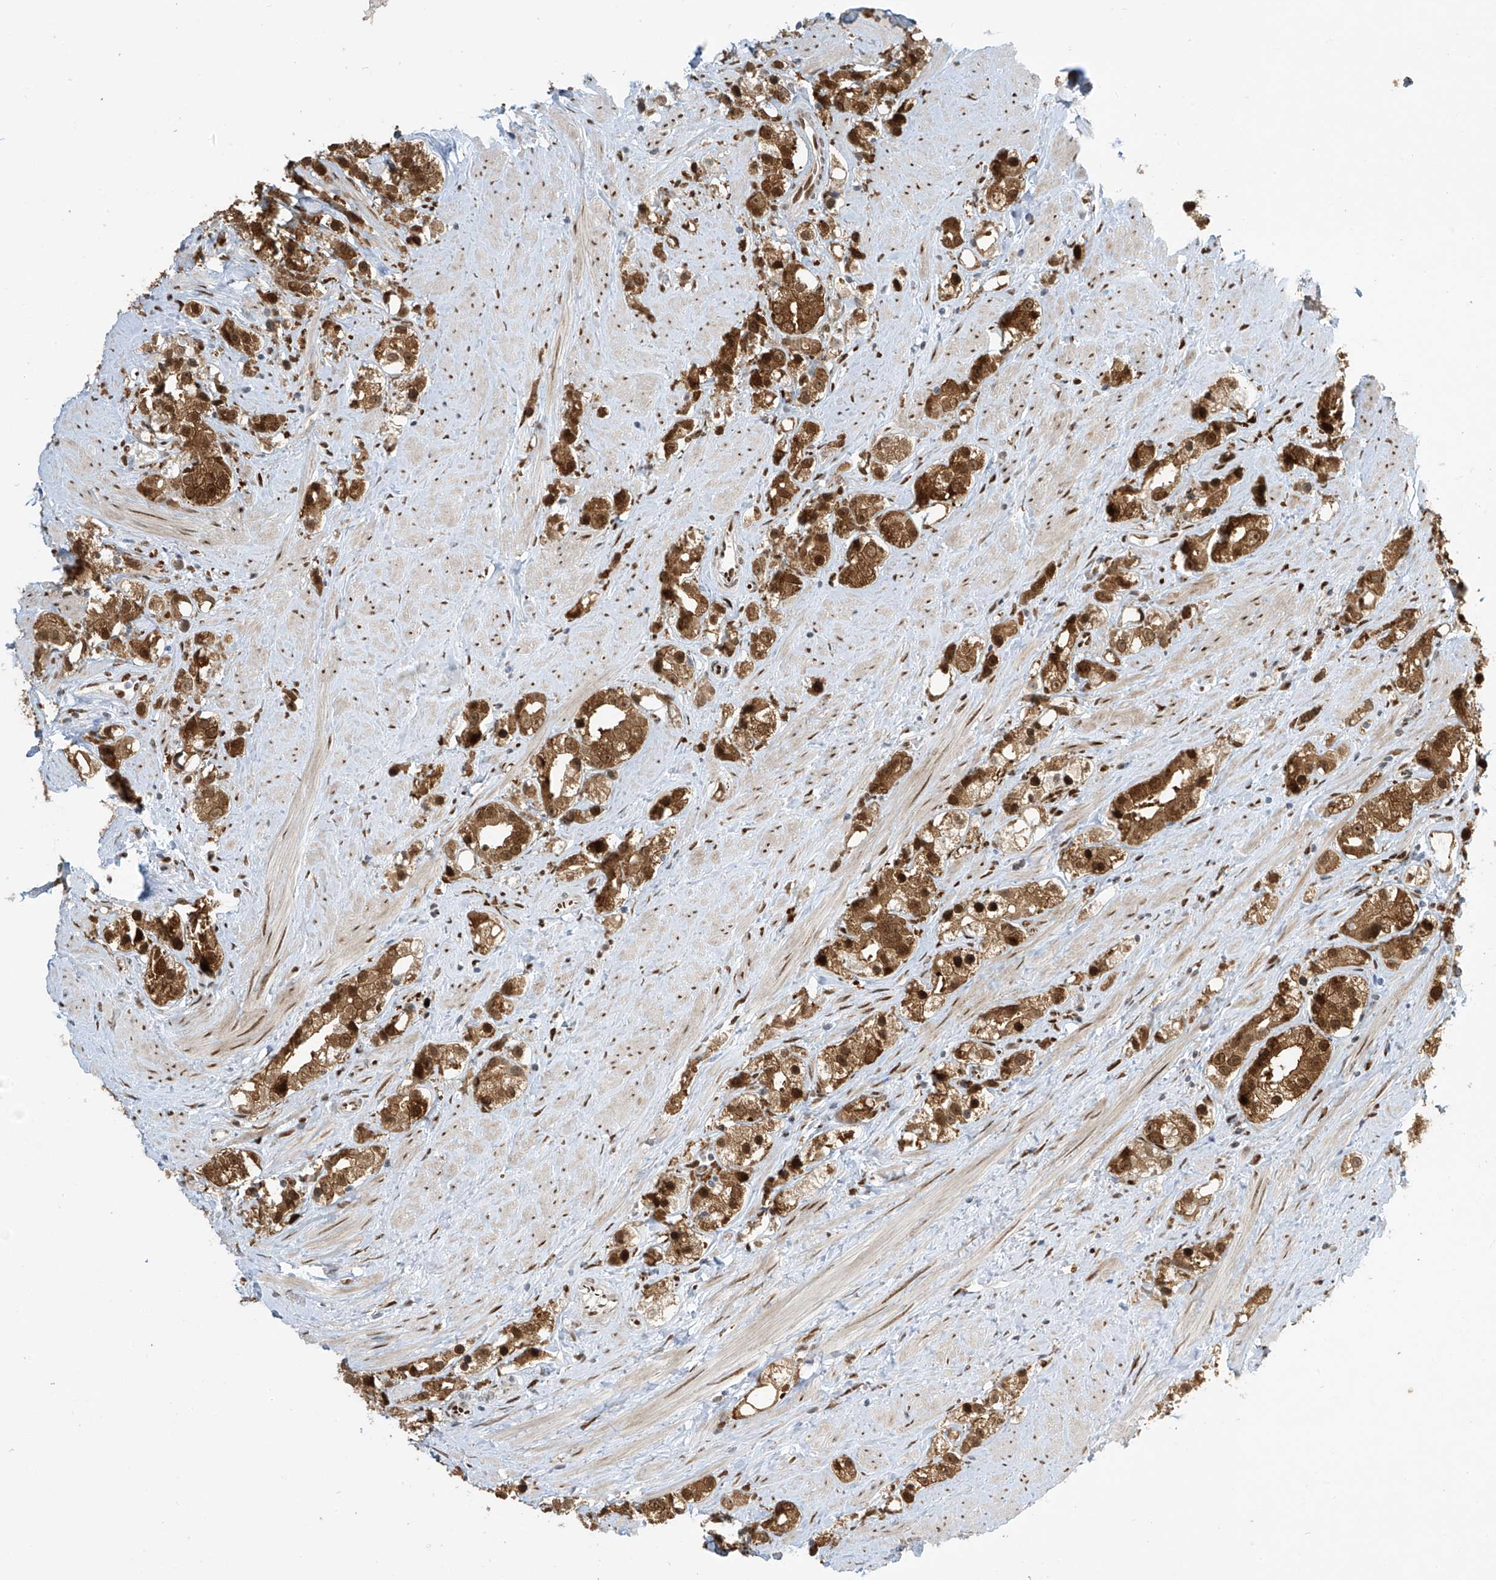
{"staining": {"intensity": "strong", "quantity": ">75%", "location": "cytoplasmic/membranous,nuclear"}, "tissue": "prostate cancer", "cell_type": "Tumor cells", "image_type": "cancer", "snomed": [{"axis": "morphology", "description": "Adenocarcinoma, NOS"}, {"axis": "topography", "description": "Prostate"}], "caption": "Prostate cancer (adenocarcinoma) was stained to show a protein in brown. There is high levels of strong cytoplasmic/membranous and nuclear expression in about >75% of tumor cells.", "gene": "PM20D2", "patient": {"sex": "male", "age": 79}}